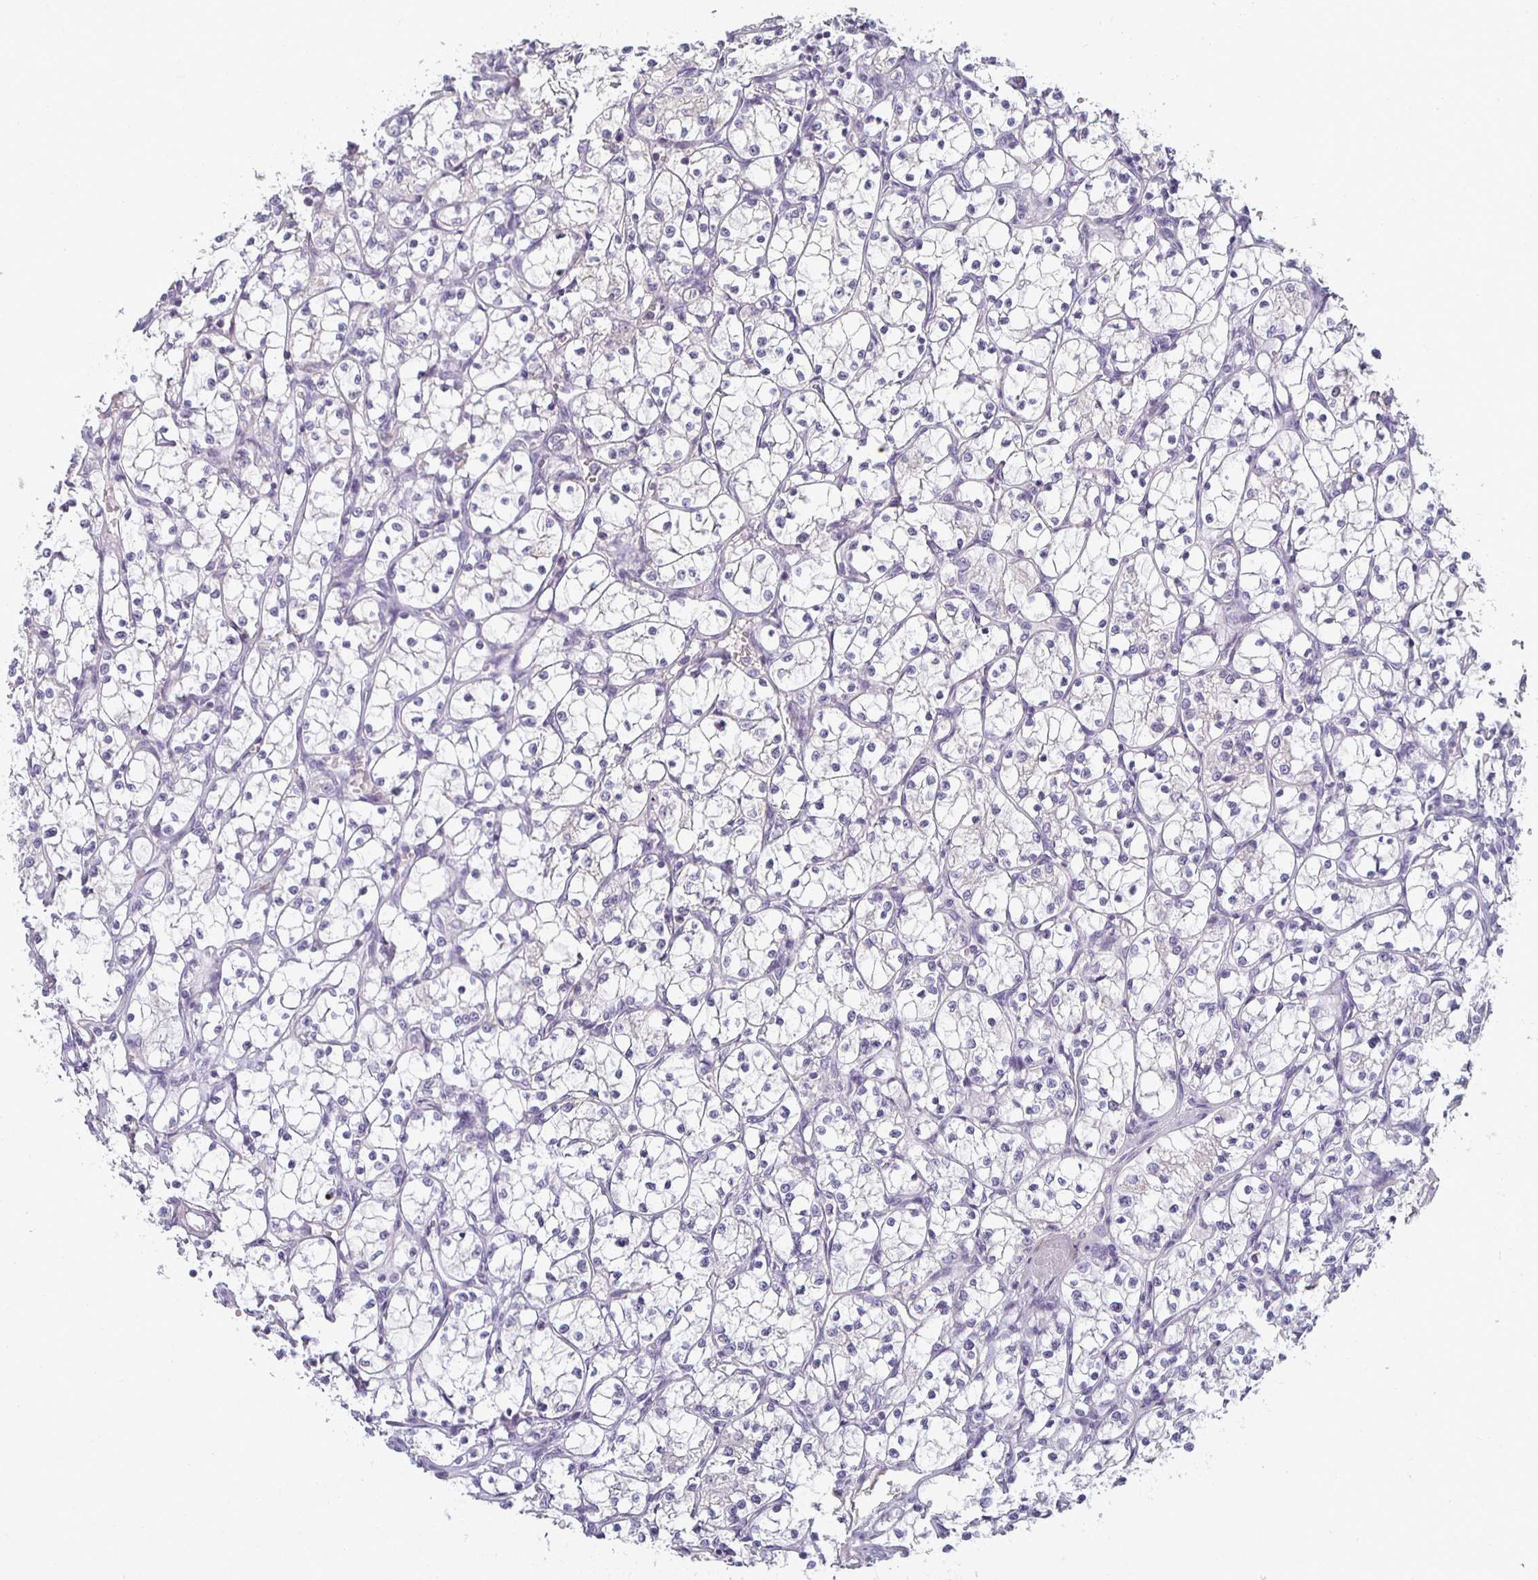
{"staining": {"intensity": "negative", "quantity": "none", "location": "none"}, "tissue": "renal cancer", "cell_type": "Tumor cells", "image_type": "cancer", "snomed": [{"axis": "morphology", "description": "Adenocarcinoma, NOS"}, {"axis": "topography", "description": "Kidney"}], "caption": "High magnification brightfield microscopy of renal adenocarcinoma stained with DAB (3,3'-diaminobenzidine) (brown) and counterstained with hematoxylin (blue): tumor cells show no significant expression.", "gene": "CTHRC1", "patient": {"sex": "female", "age": 69}}